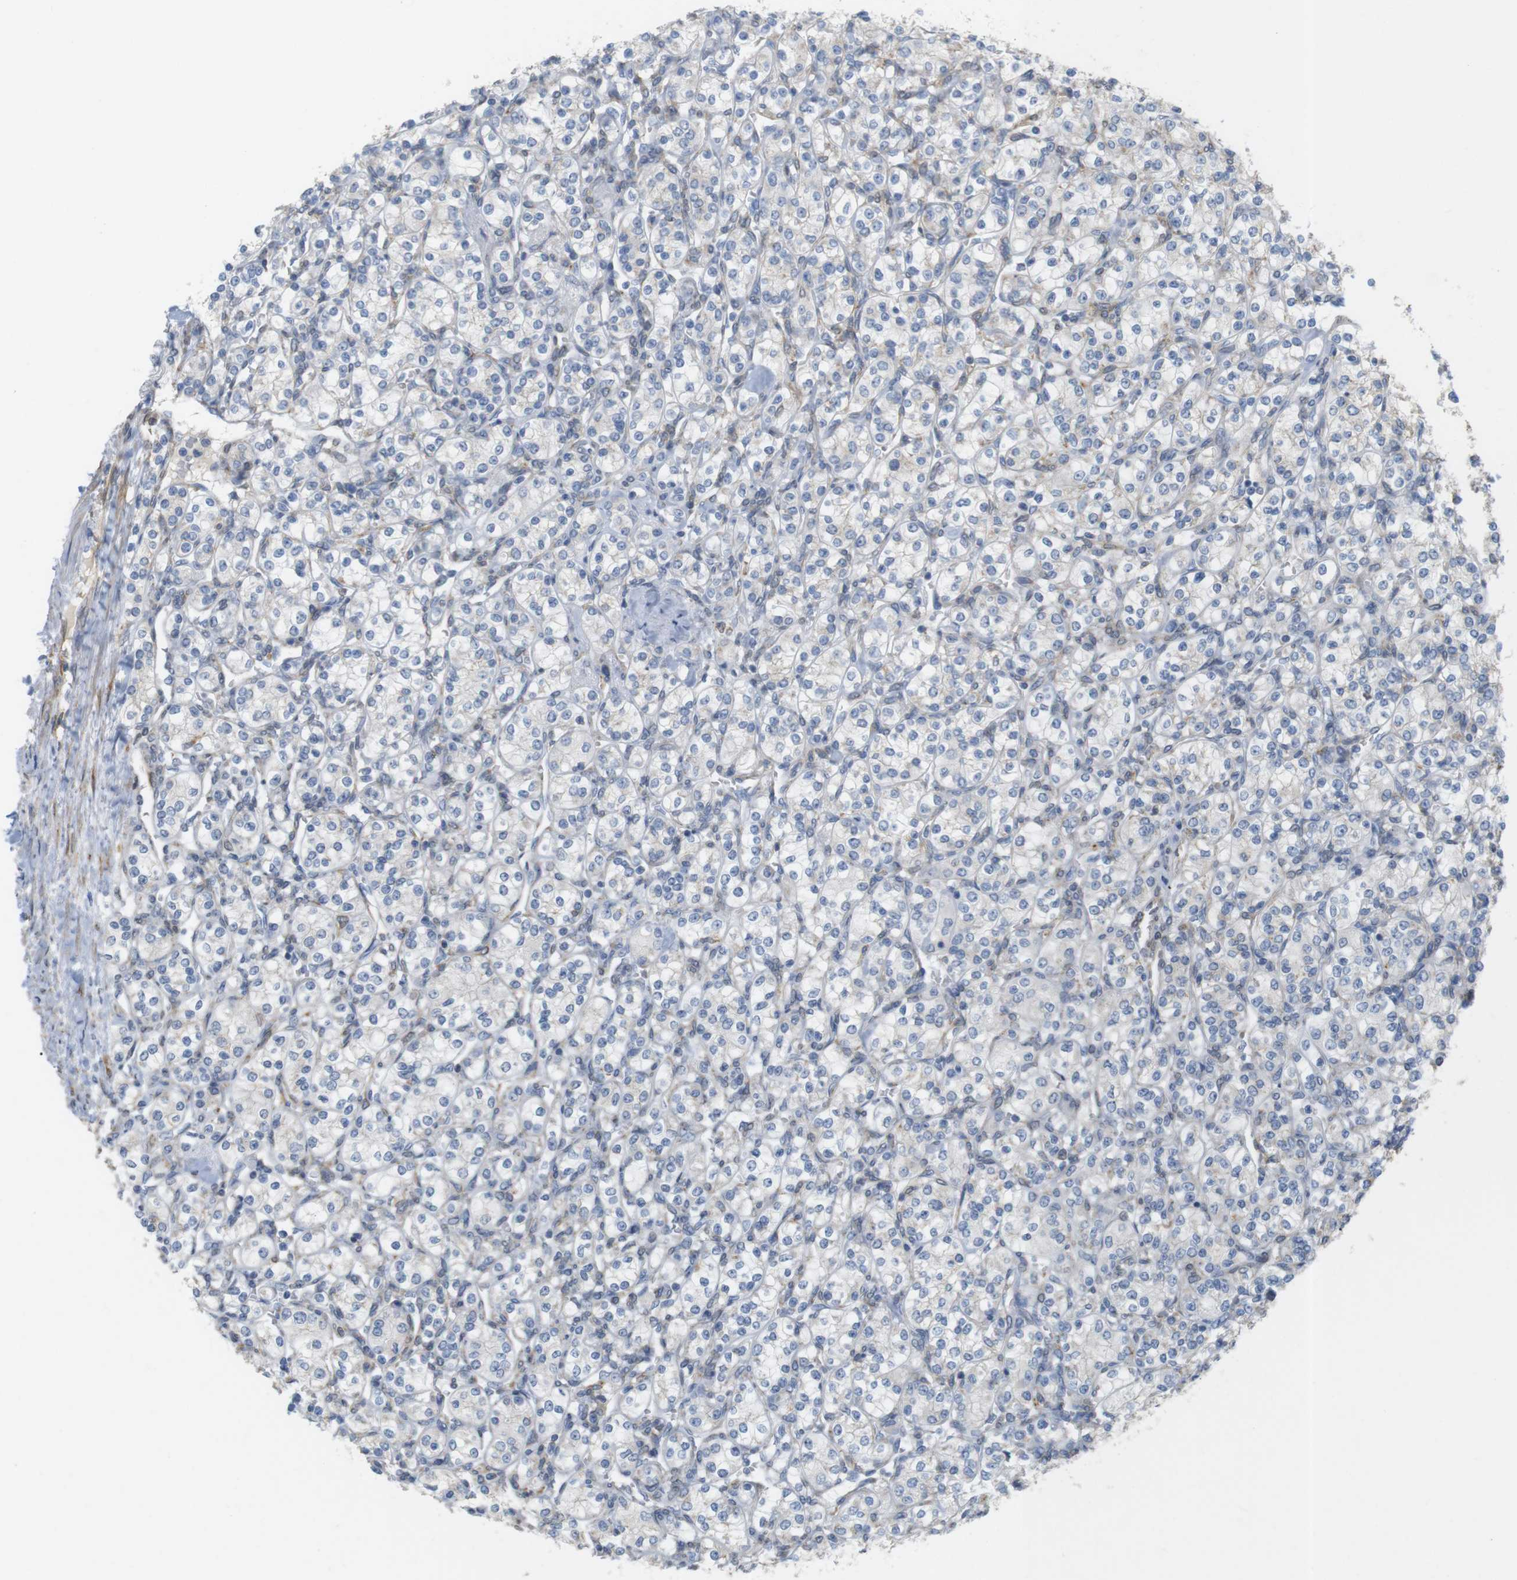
{"staining": {"intensity": "negative", "quantity": "none", "location": "none"}, "tissue": "renal cancer", "cell_type": "Tumor cells", "image_type": "cancer", "snomed": [{"axis": "morphology", "description": "Adenocarcinoma, NOS"}, {"axis": "topography", "description": "Kidney"}], "caption": "Tumor cells show no significant staining in renal cancer (adenocarcinoma).", "gene": "ITPR1", "patient": {"sex": "male", "age": 77}}